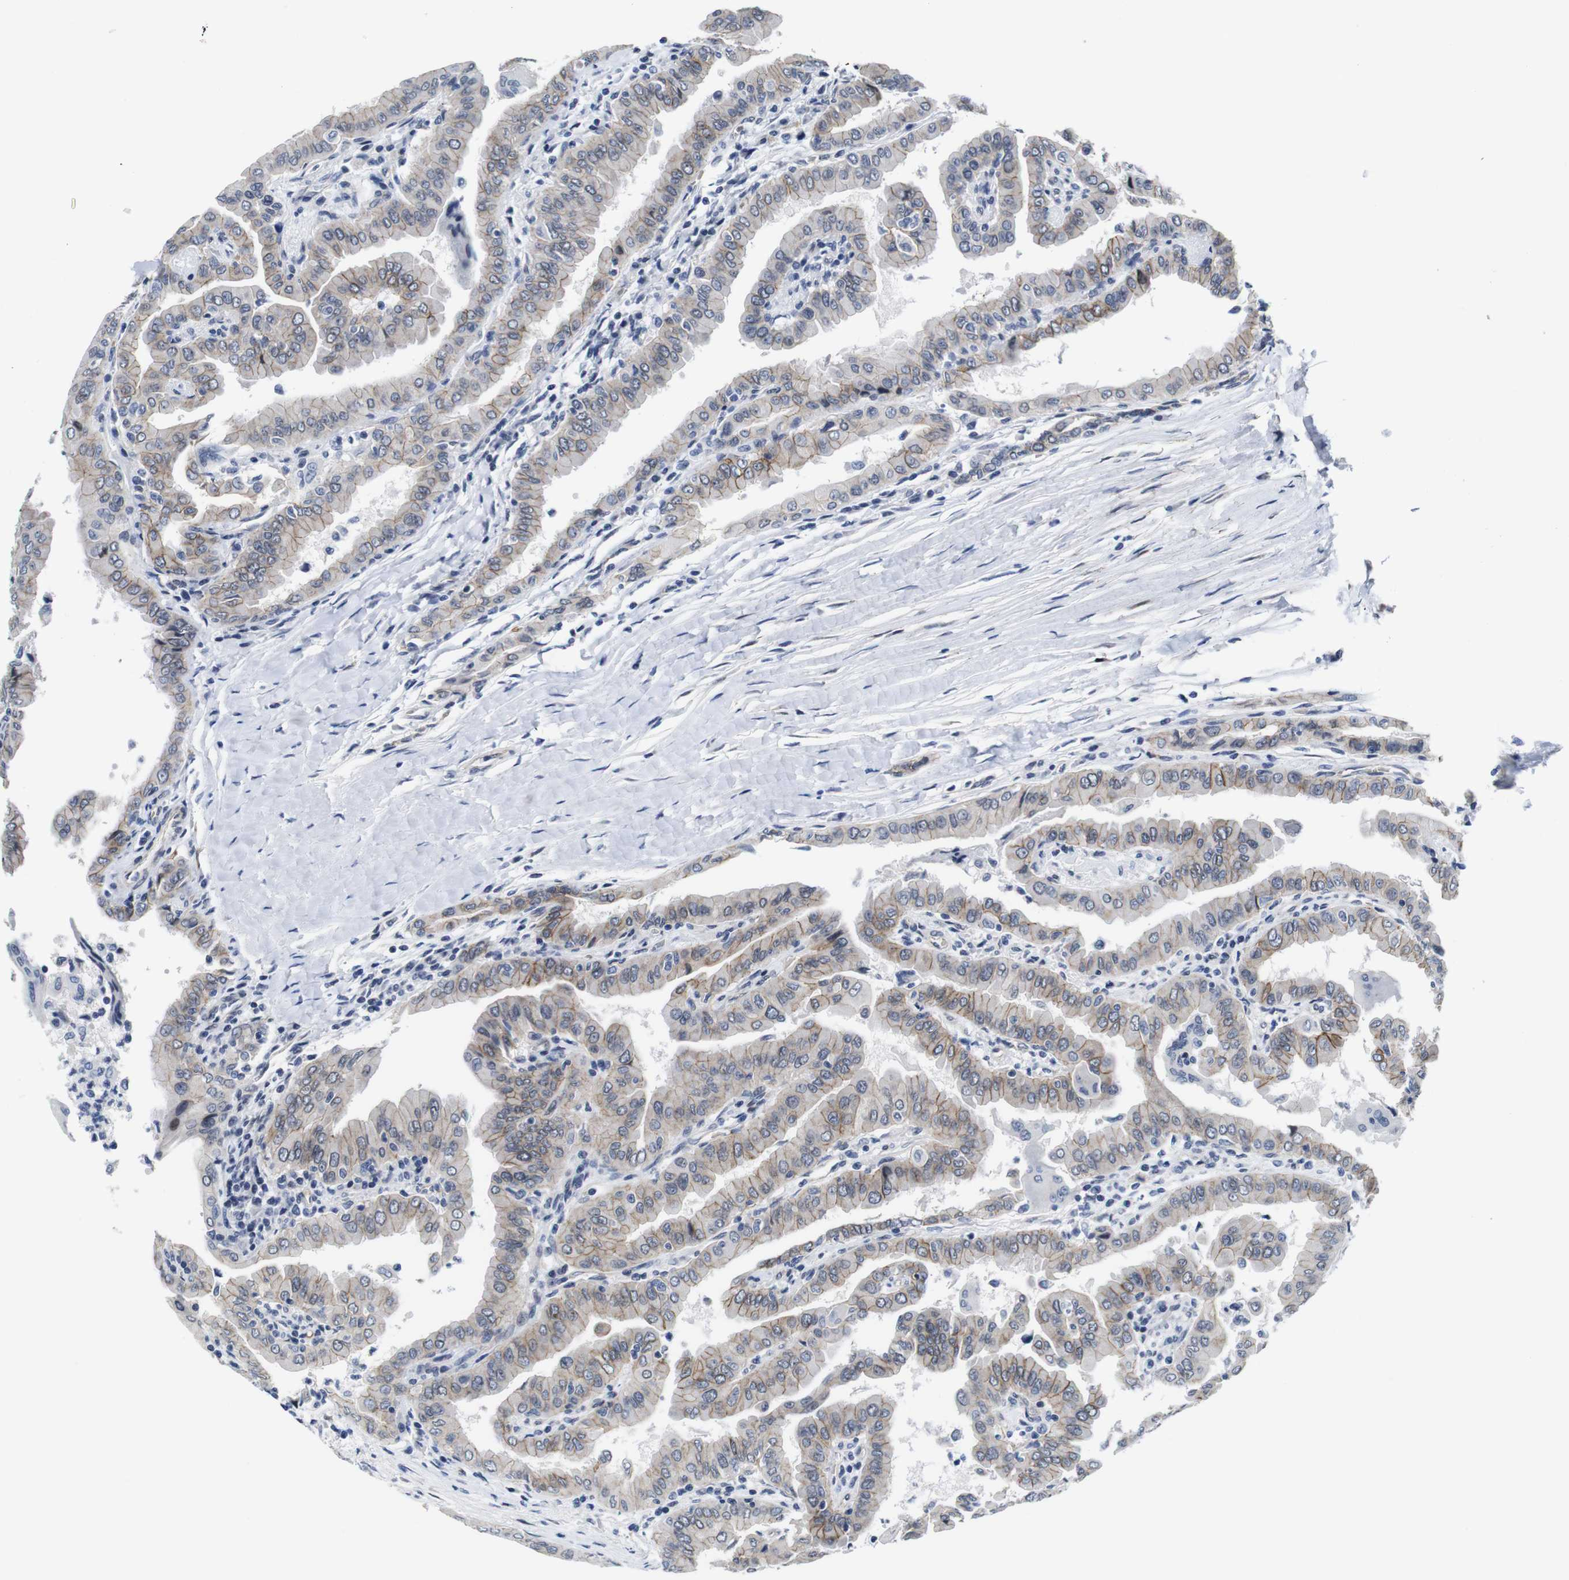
{"staining": {"intensity": "weak", "quantity": "25%-75%", "location": "cytoplasmic/membranous"}, "tissue": "thyroid cancer", "cell_type": "Tumor cells", "image_type": "cancer", "snomed": [{"axis": "morphology", "description": "Papillary adenocarcinoma, NOS"}, {"axis": "topography", "description": "Thyroid gland"}], "caption": "Thyroid papillary adenocarcinoma was stained to show a protein in brown. There is low levels of weak cytoplasmic/membranous positivity in approximately 25%-75% of tumor cells.", "gene": "SOCS3", "patient": {"sex": "male", "age": 33}}